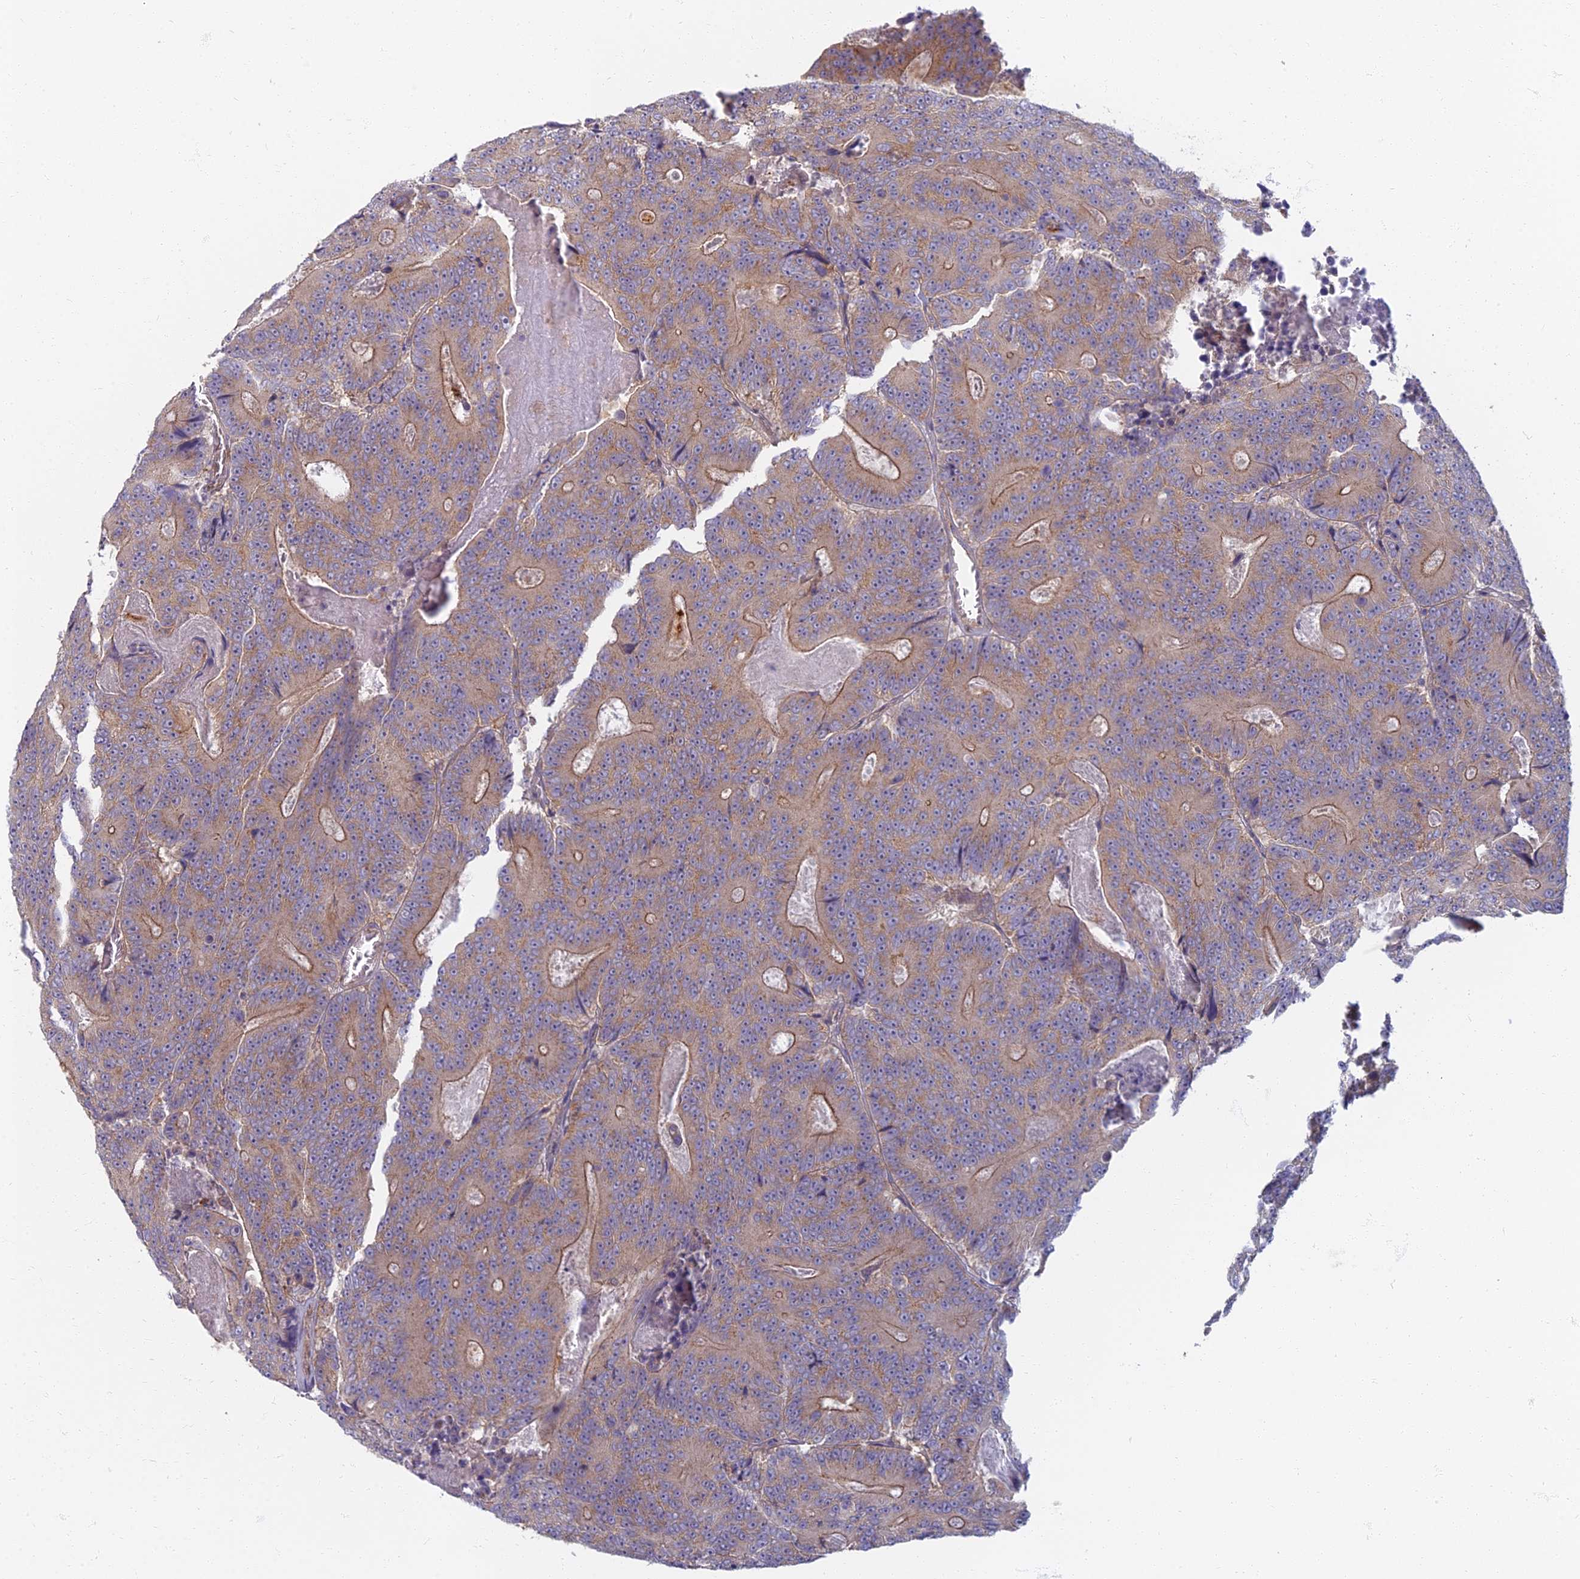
{"staining": {"intensity": "moderate", "quantity": ">75%", "location": "cytoplasmic/membranous"}, "tissue": "colorectal cancer", "cell_type": "Tumor cells", "image_type": "cancer", "snomed": [{"axis": "morphology", "description": "Adenocarcinoma, NOS"}, {"axis": "topography", "description": "Colon"}], "caption": "Protein staining of colorectal cancer tissue reveals moderate cytoplasmic/membranous positivity in about >75% of tumor cells.", "gene": "PROX2", "patient": {"sex": "male", "age": 83}}